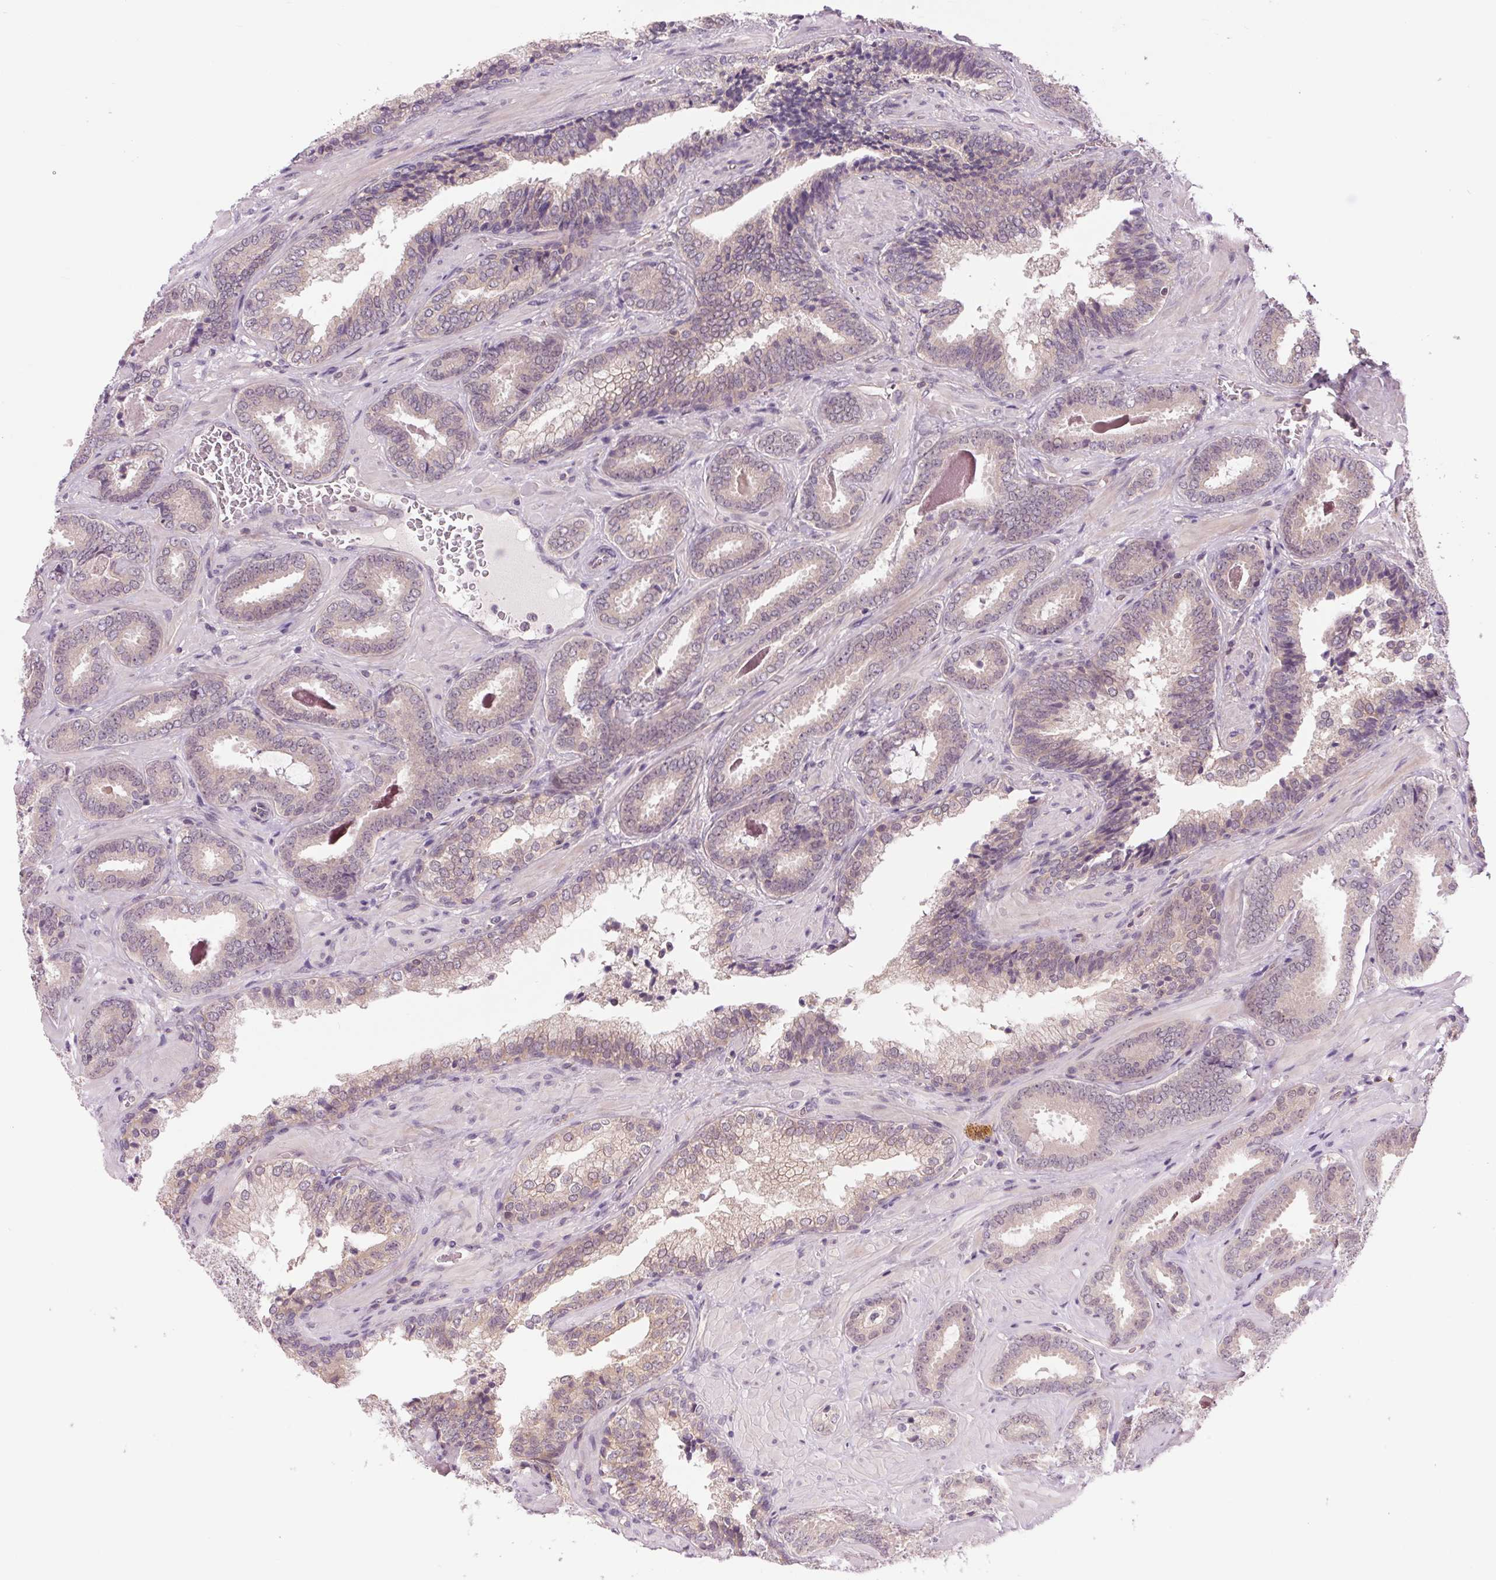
{"staining": {"intensity": "weak", "quantity": "25%-75%", "location": "cytoplasmic/membranous"}, "tissue": "prostate cancer", "cell_type": "Tumor cells", "image_type": "cancer", "snomed": [{"axis": "morphology", "description": "Adenocarcinoma, Low grade"}, {"axis": "topography", "description": "Prostate"}], "caption": "Brown immunohistochemical staining in human prostate cancer demonstrates weak cytoplasmic/membranous staining in about 25%-75% of tumor cells.", "gene": "SH3RF2", "patient": {"sex": "male", "age": 61}}